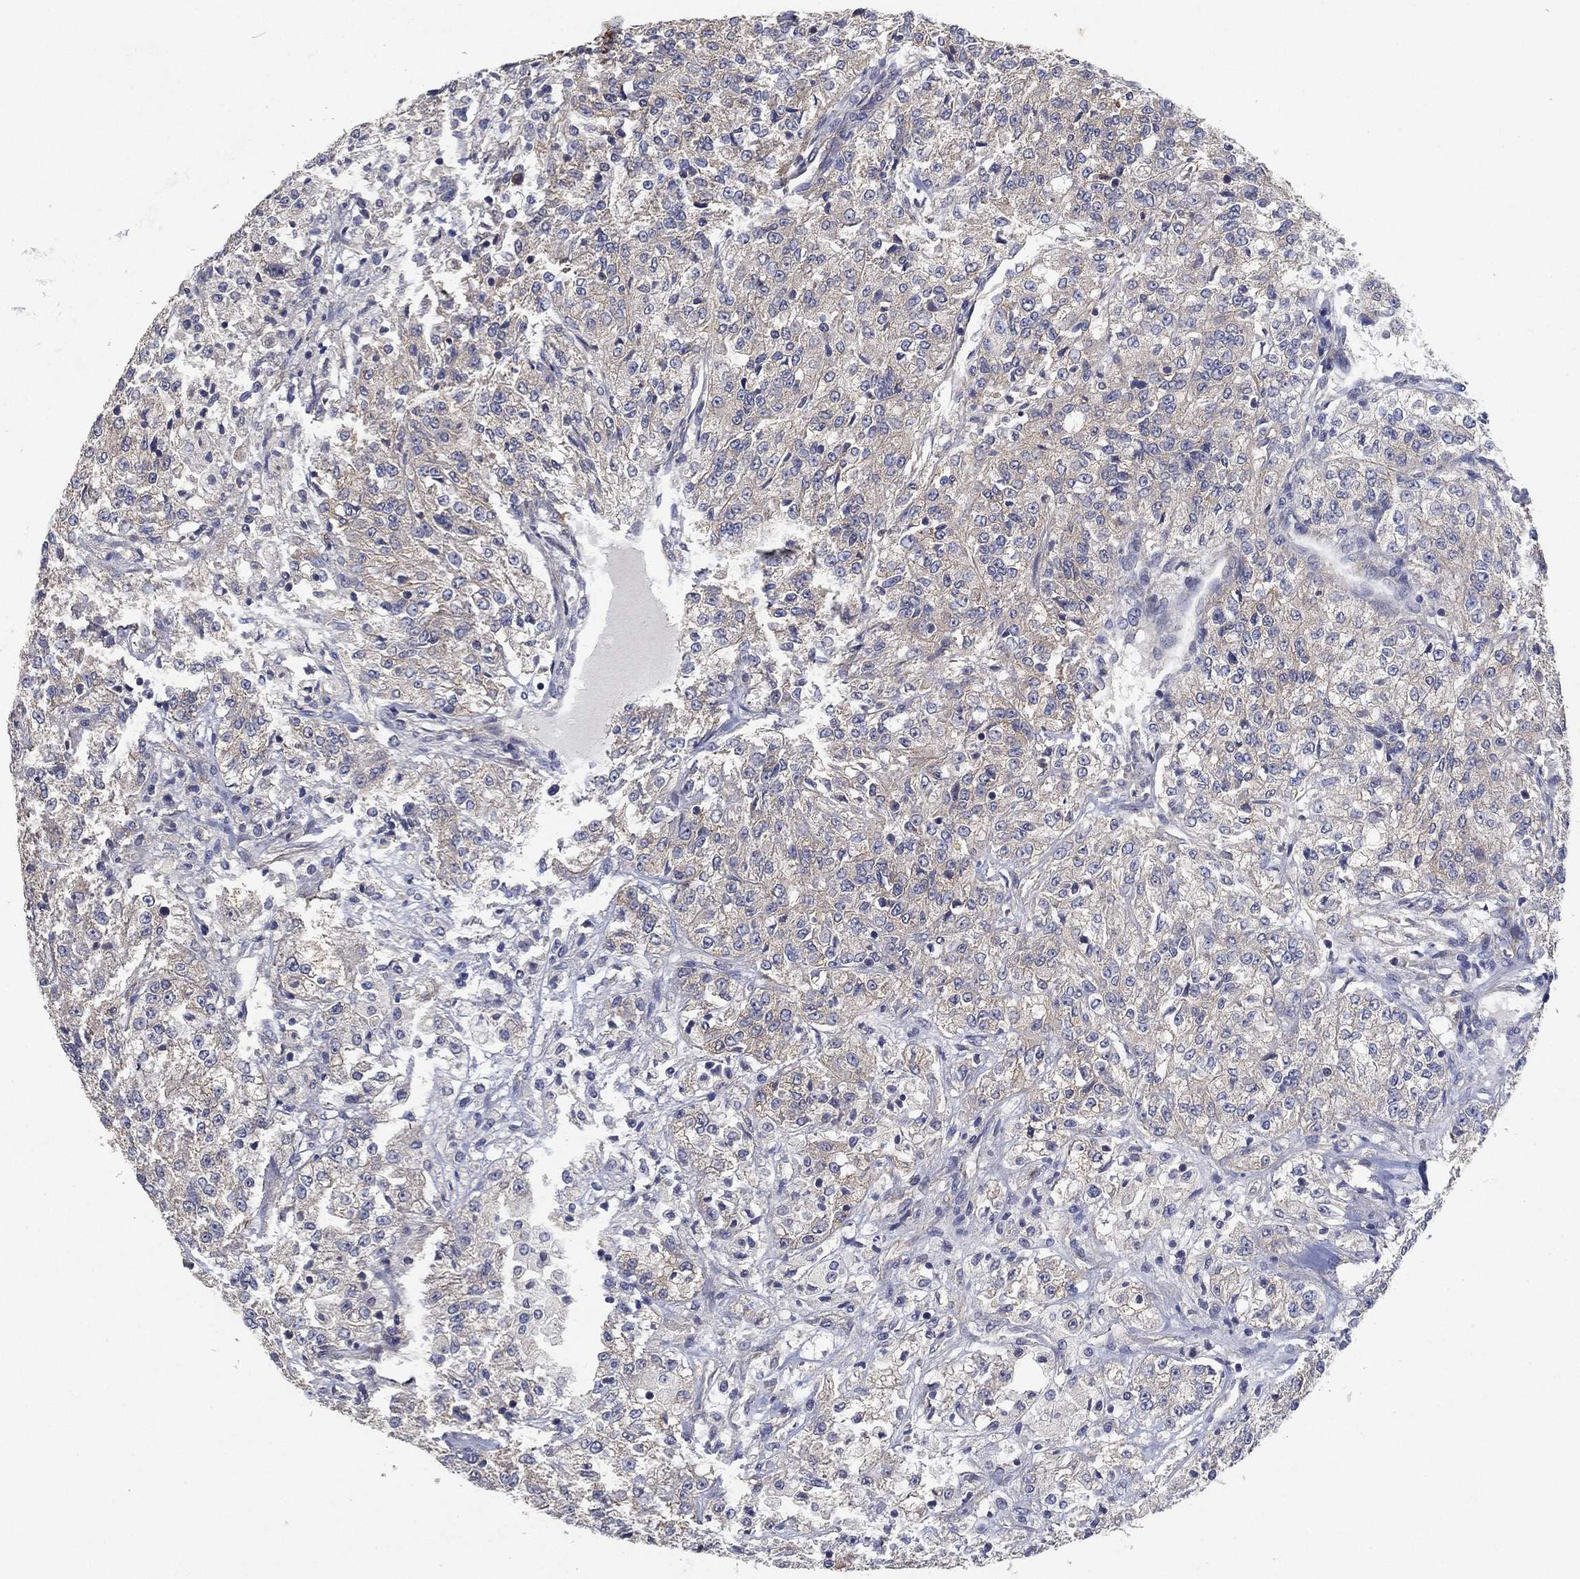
{"staining": {"intensity": "negative", "quantity": "none", "location": "none"}, "tissue": "renal cancer", "cell_type": "Tumor cells", "image_type": "cancer", "snomed": [{"axis": "morphology", "description": "Adenocarcinoma, NOS"}, {"axis": "topography", "description": "Kidney"}], "caption": "The image reveals no significant positivity in tumor cells of renal adenocarcinoma.", "gene": "MCUR1", "patient": {"sex": "female", "age": 63}}